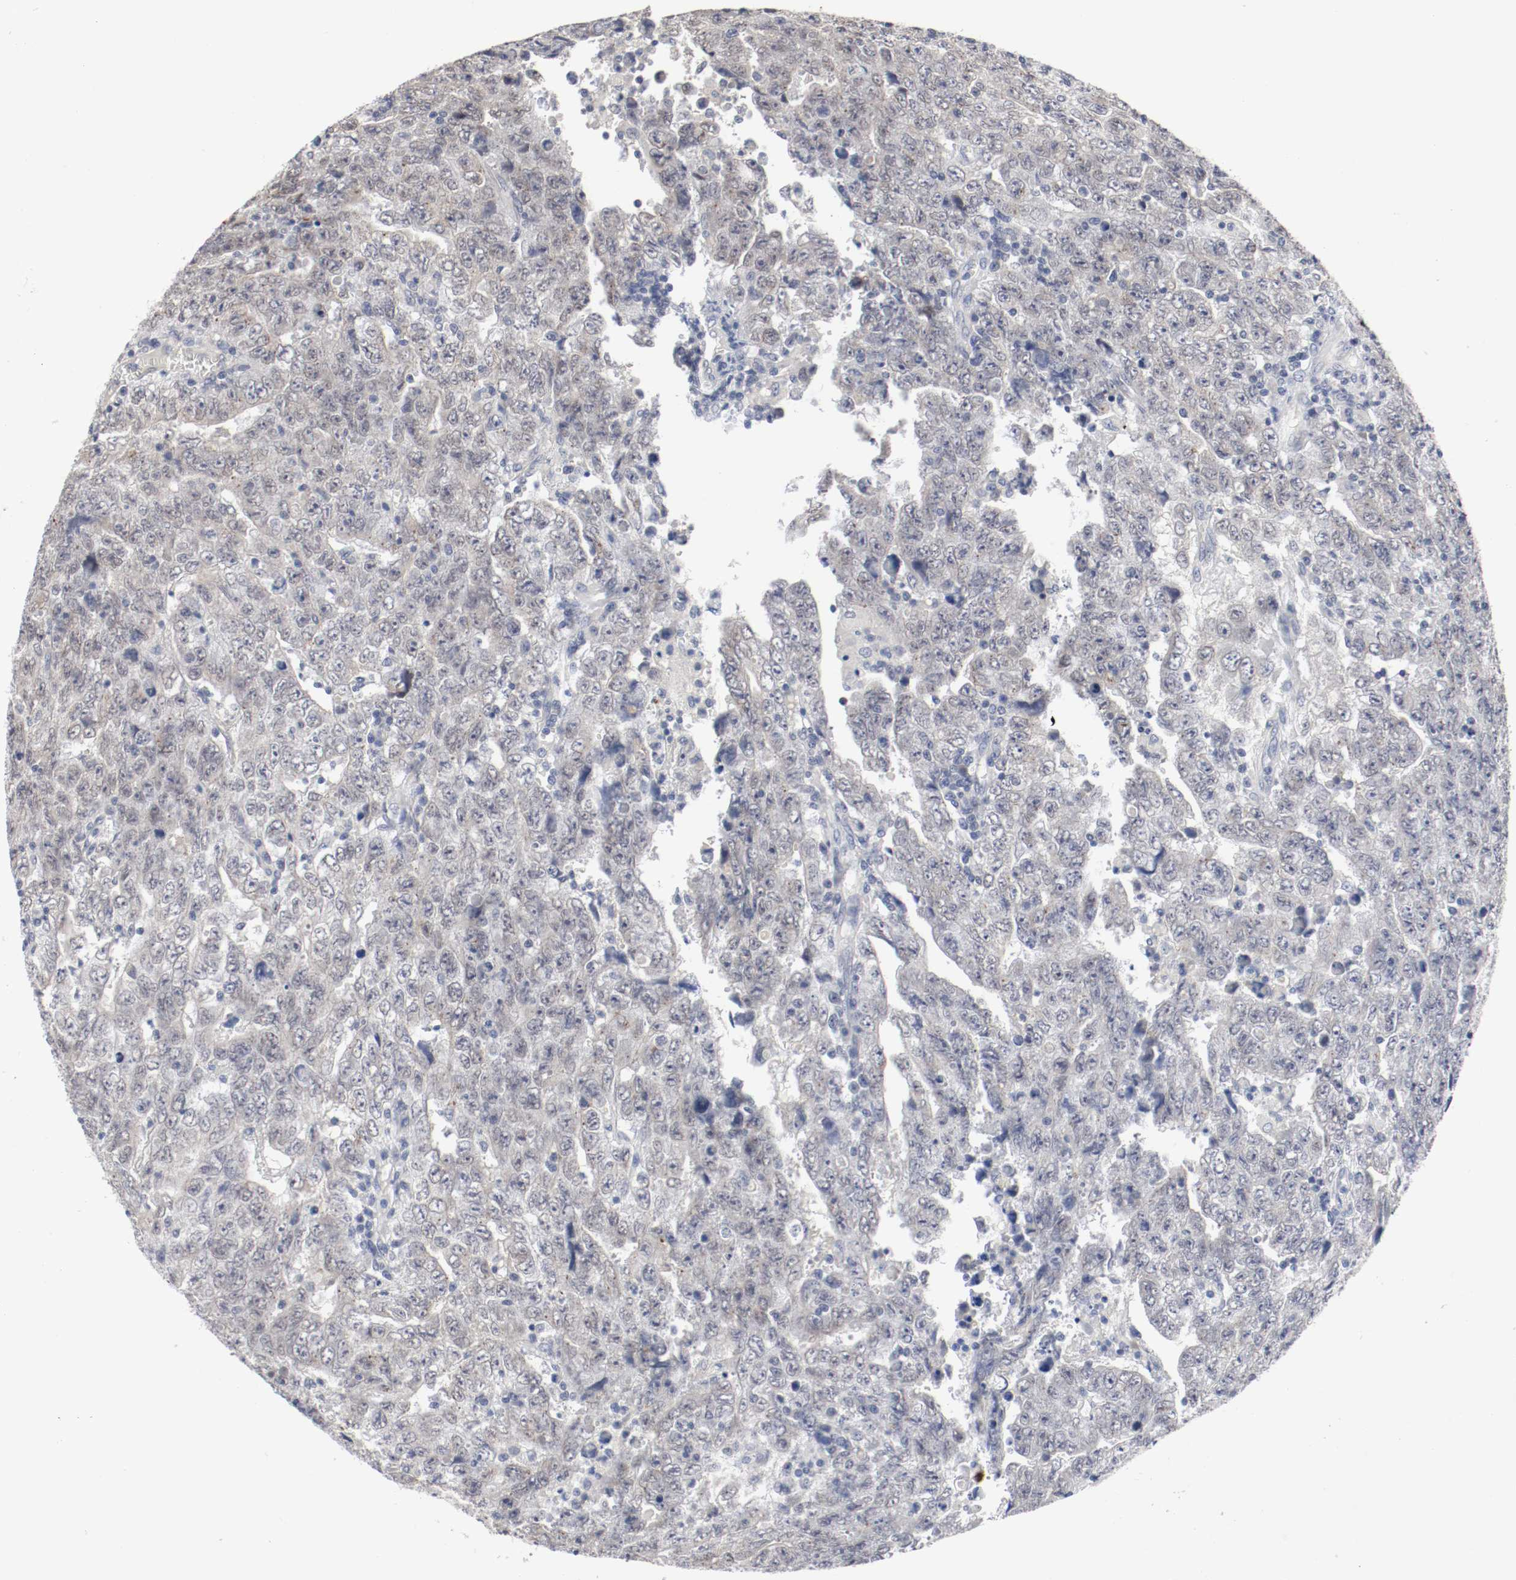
{"staining": {"intensity": "weak", "quantity": "<25%", "location": "cytoplasmic/membranous"}, "tissue": "testis cancer", "cell_type": "Tumor cells", "image_type": "cancer", "snomed": [{"axis": "morphology", "description": "Carcinoma, Embryonal, NOS"}, {"axis": "topography", "description": "Testis"}], "caption": "Testis embryonal carcinoma stained for a protein using immunohistochemistry displays no expression tumor cells.", "gene": "CEBPE", "patient": {"sex": "male", "age": 28}}